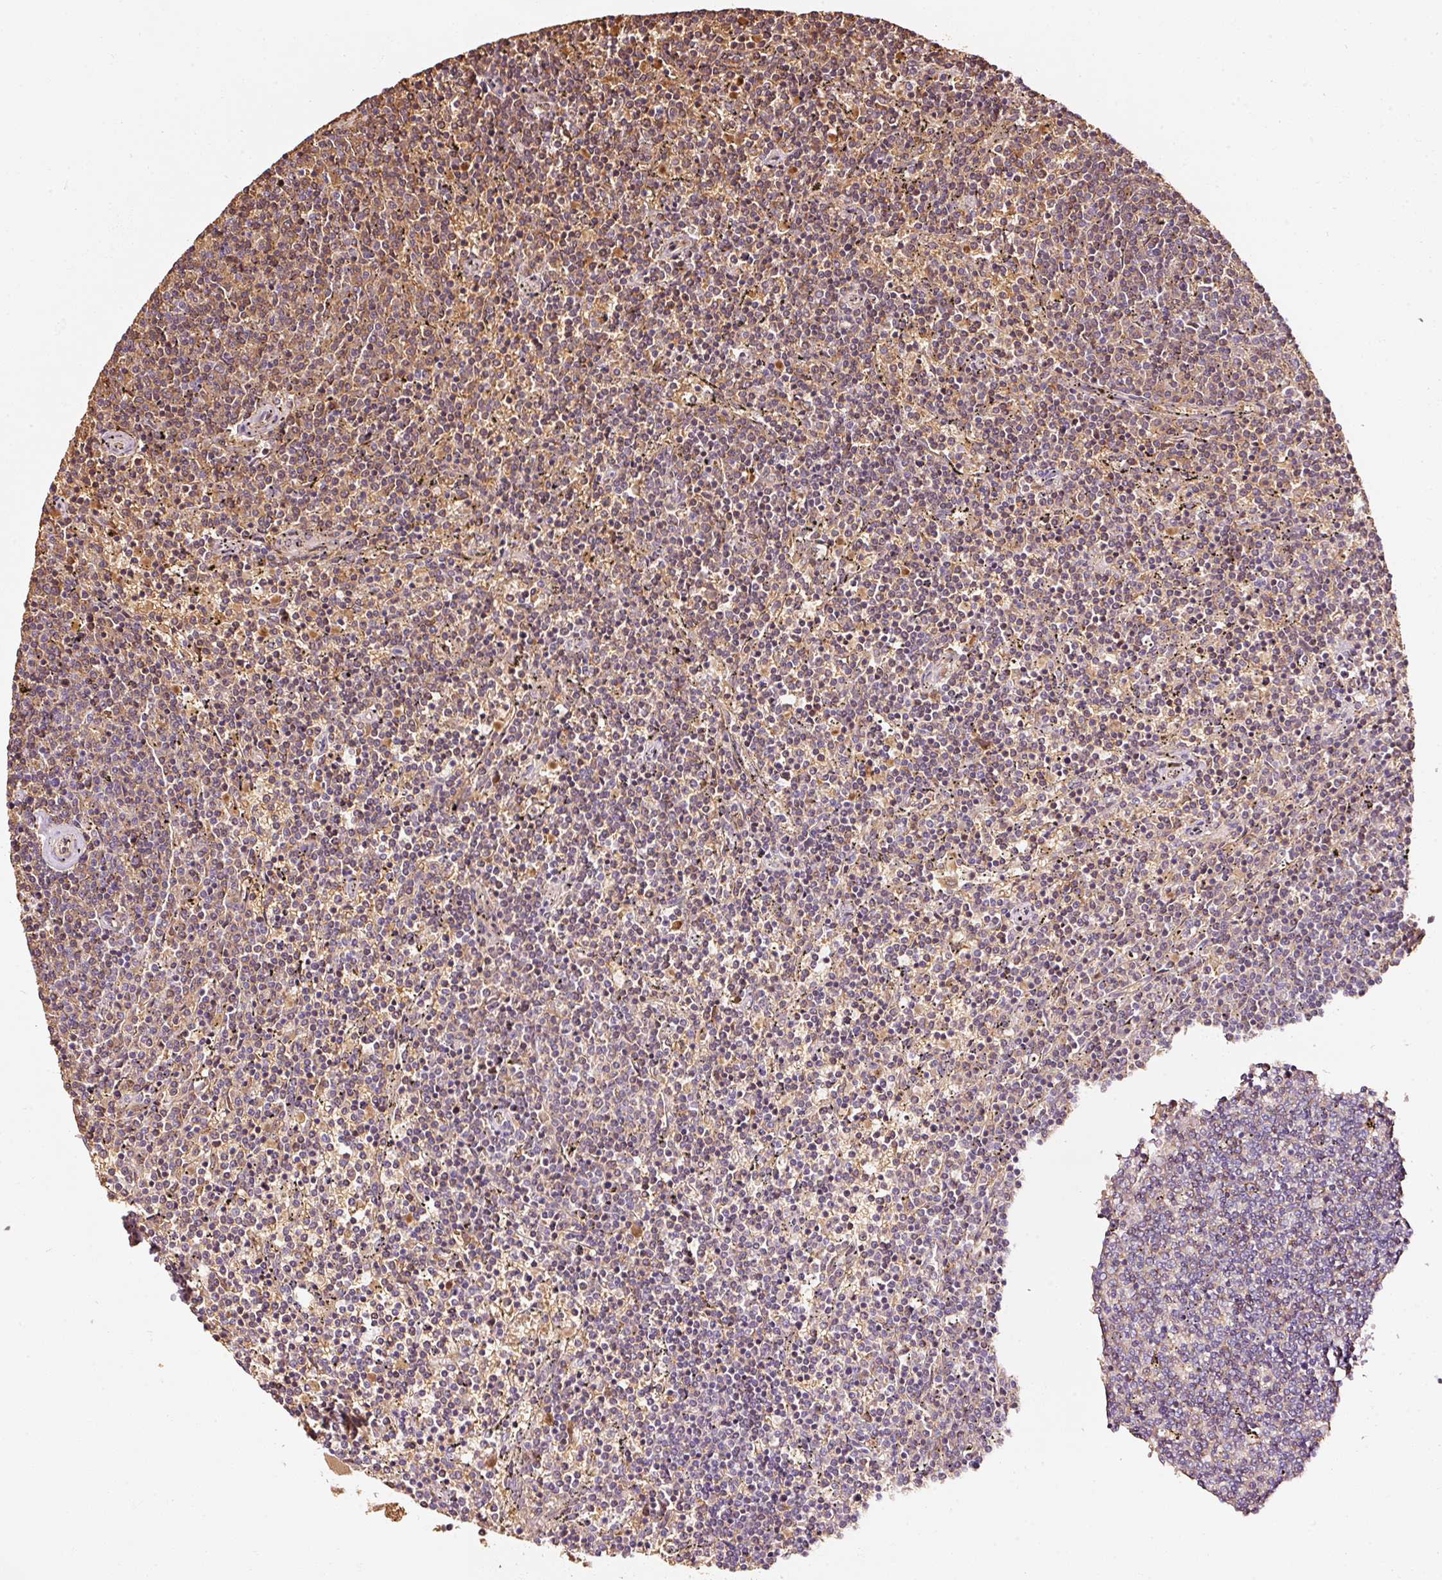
{"staining": {"intensity": "negative", "quantity": "none", "location": "none"}, "tissue": "lymphoma", "cell_type": "Tumor cells", "image_type": "cancer", "snomed": [{"axis": "morphology", "description": "Malignant lymphoma, non-Hodgkin's type, Low grade"}, {"axis": "topography", "description": "Spleen"}], "caption": "Immunohistochemical staining of malignant lymphoma, non-Hodgkin's type (low-grade) shows no significant expression in tumor cells.", "gene": "ZNF460", "patient": {"sex": "female", "age": 50}}